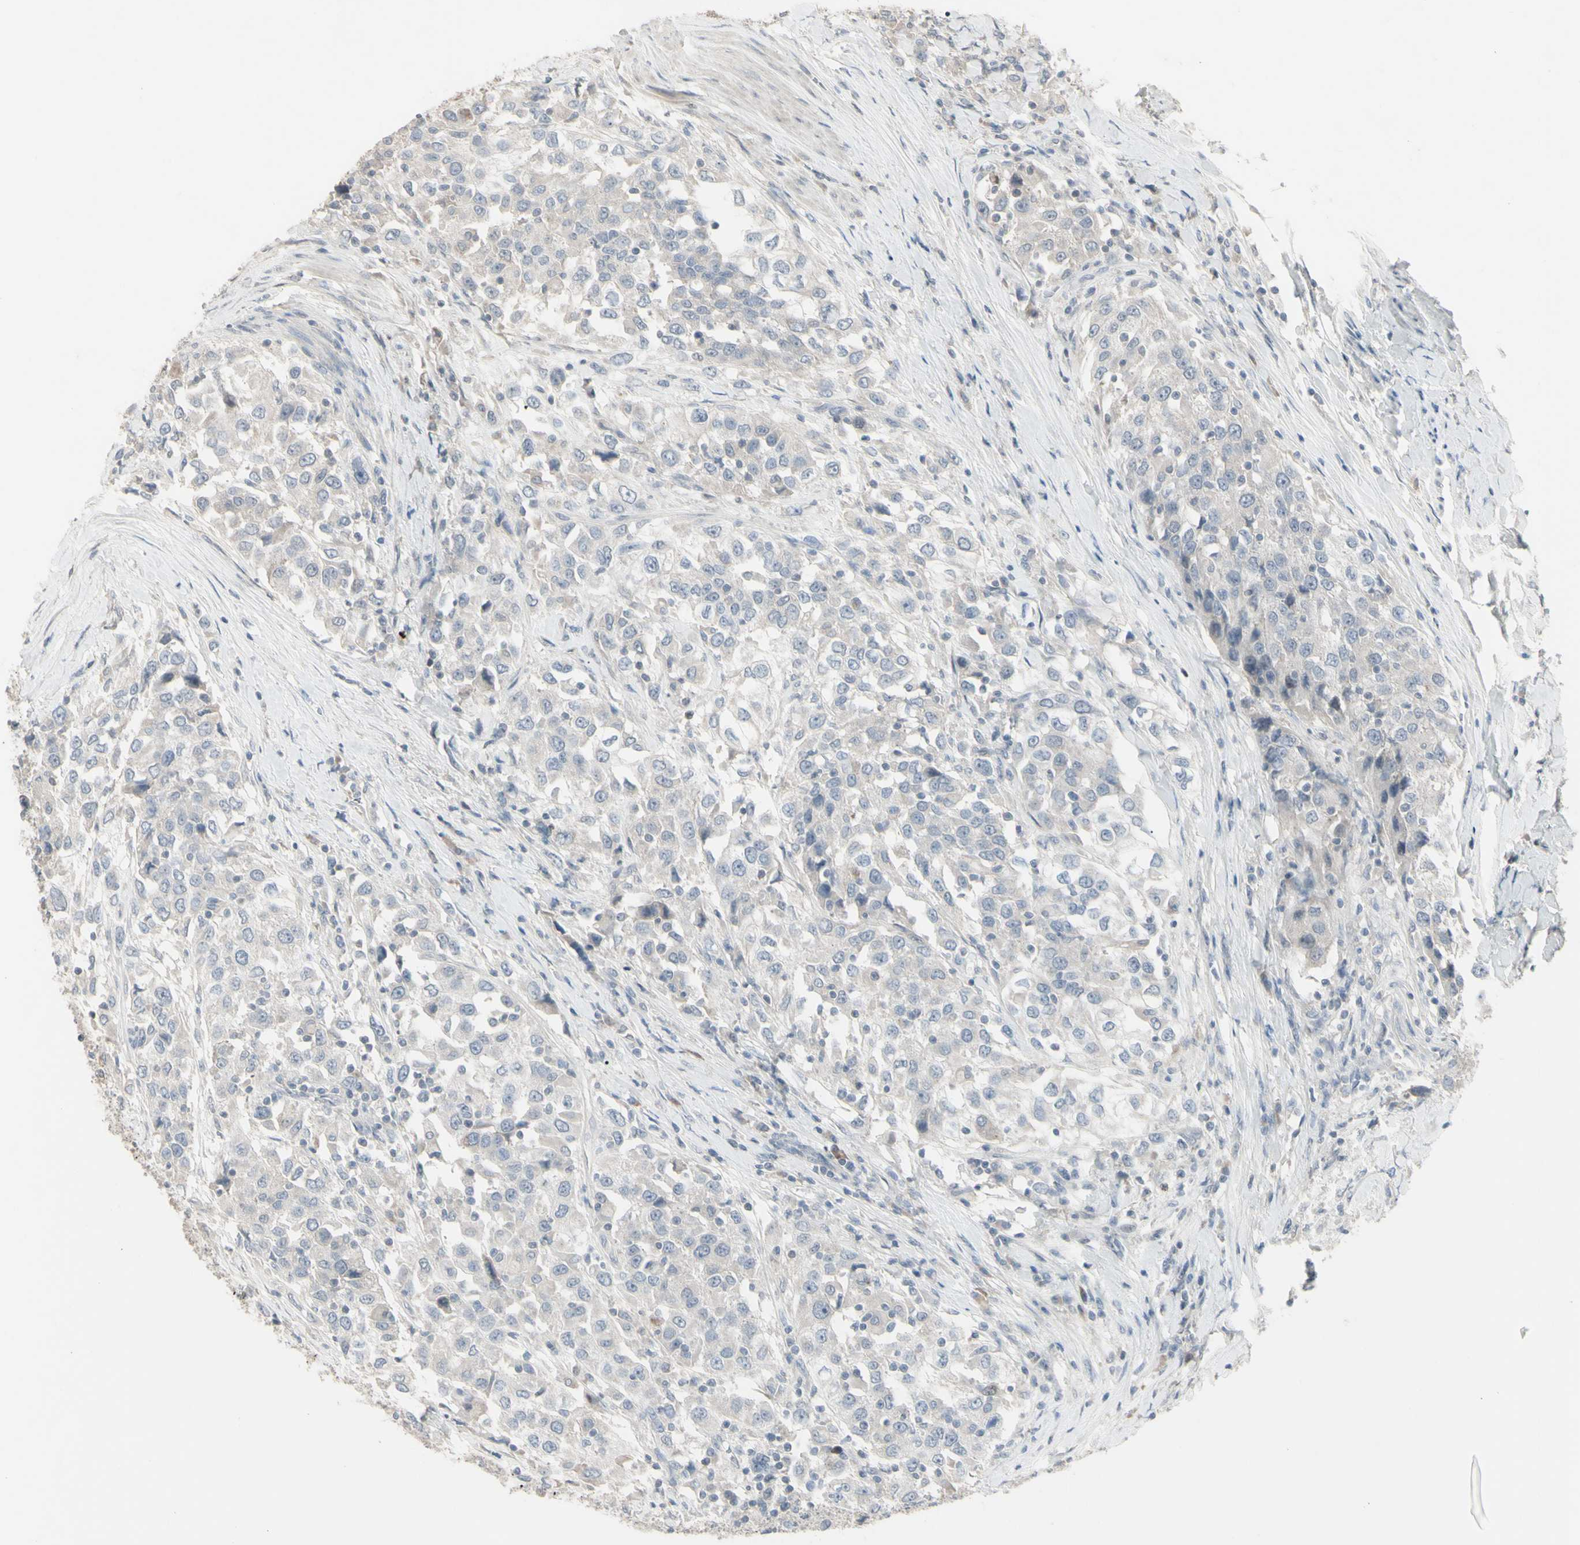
{"staining": {"intensity": "weak", "quantity": "25%-75%", "location": "cytoplasmic/membranous"}, "tissue": "urothelial cancer", "cell_type": "Tumor cells", "image_type": "cancer", "snomed": [{"axis": "morphology", "description": "Urothelial carcinoma, High grade"}, {"axis": "topography", "description": "Urinary bladder"}], "caption": "IHC of urothelial cancer reveals low levels of weak cytoplasmic/membranous positivity in about 25%-75% of tumor cells.", "gene": "PIAS4", "patient": {"sex": "female", "age": 80}}